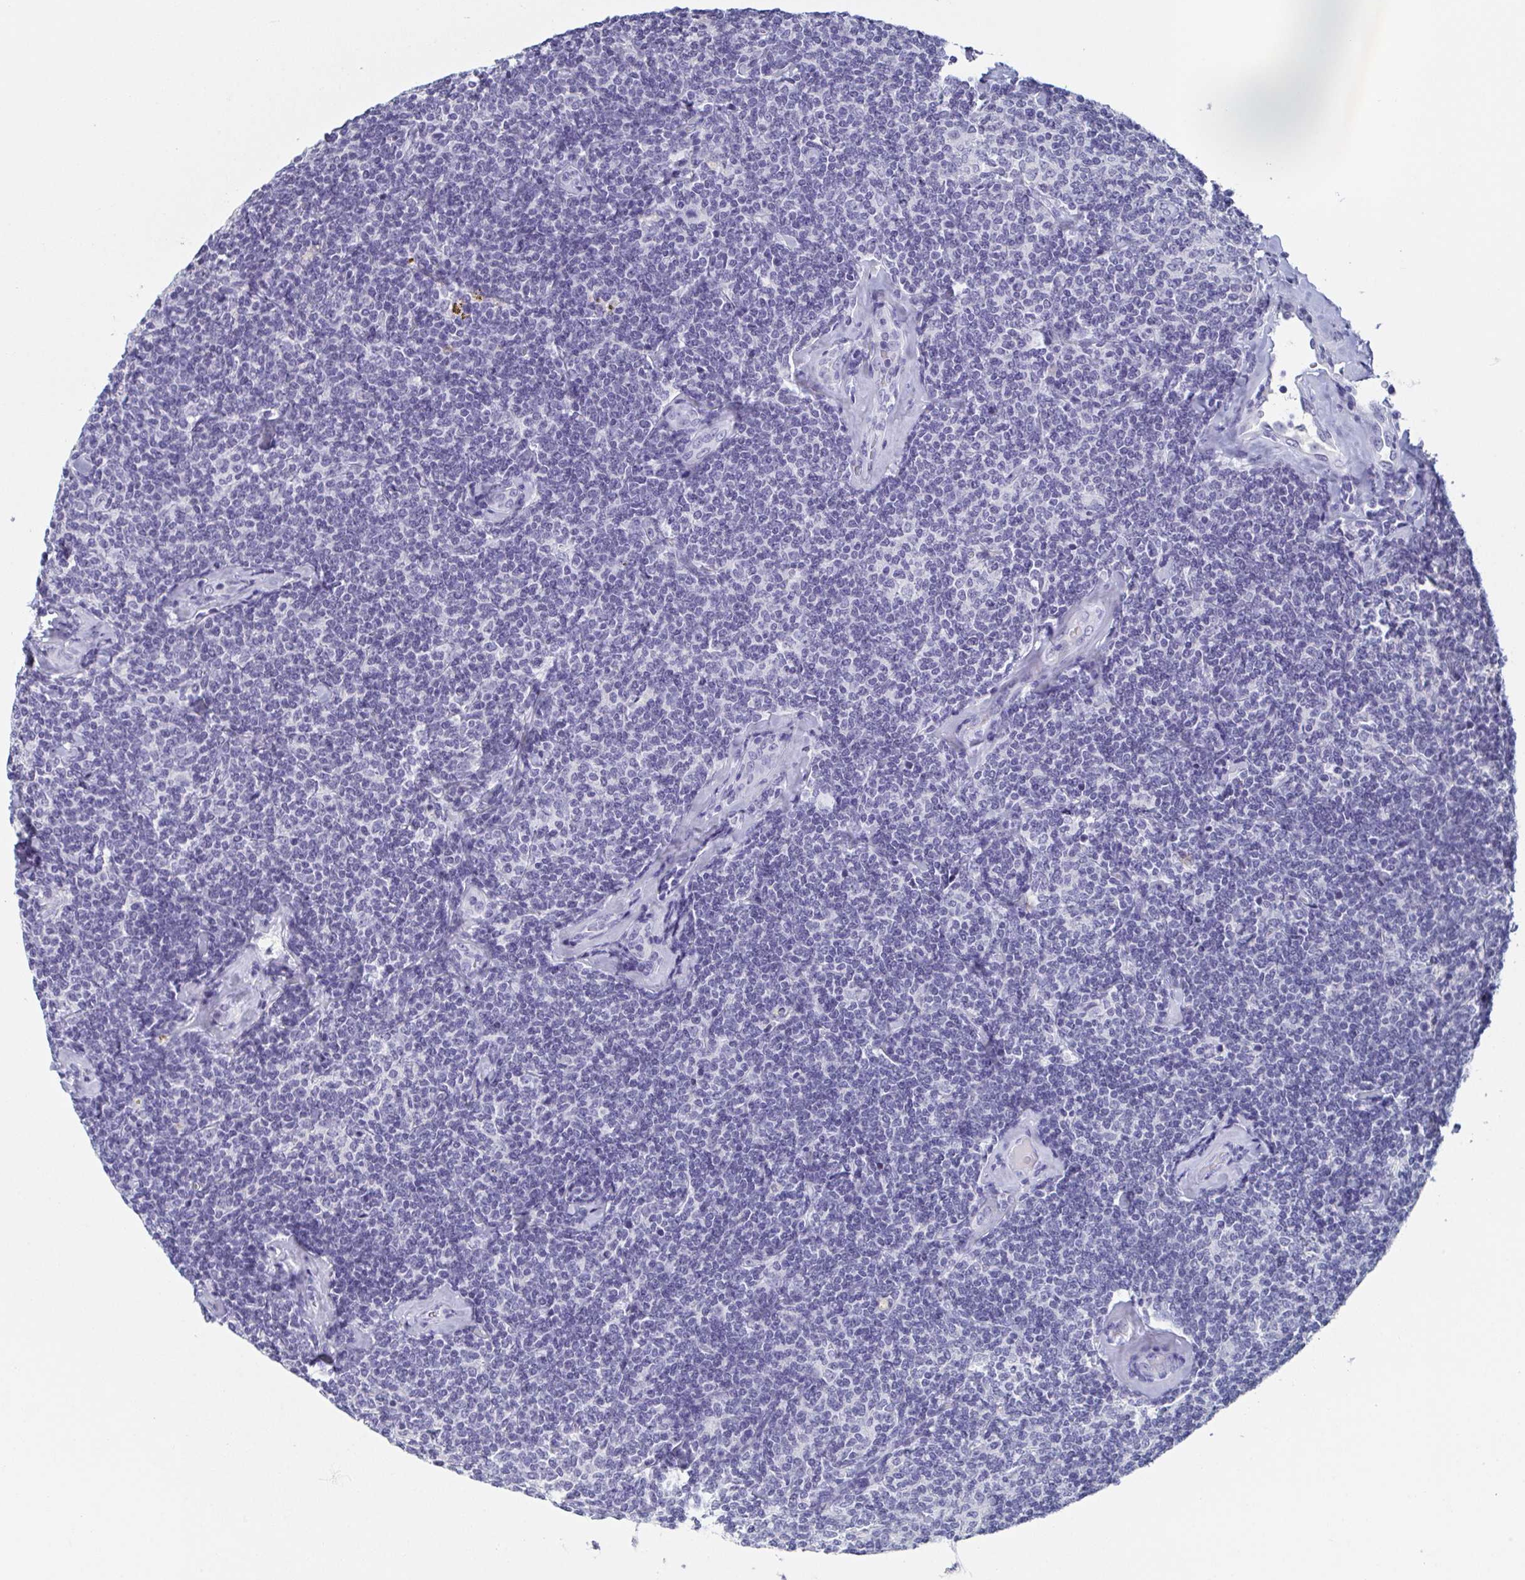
{"staining": {"intensity": "negative", "quantity": "none", "location": "none"}, "tissue": "lymphoma", "cell_type": "Tumor cells", "image_type": "cancer", "snomed": [{"axis": "morphology", "description": "Malignant lymphoma, non-Hodgkin's type, Low grade"}, {"axis": "topography", "description": "Lymph node"}], "caption": "Tumor cells show no significant protein staining in malignant lymphoma, non-Hodgkin's type (low-grade). The staining was performed using DAB (3,3'-diaminobenzidine) to visualize the protein expression in brown, while the nuclei were stained in blue with hematoxylin (Magnification: 20x).", "gene": "ITLN1", "patient": {"sex": "female", "age": 56}}